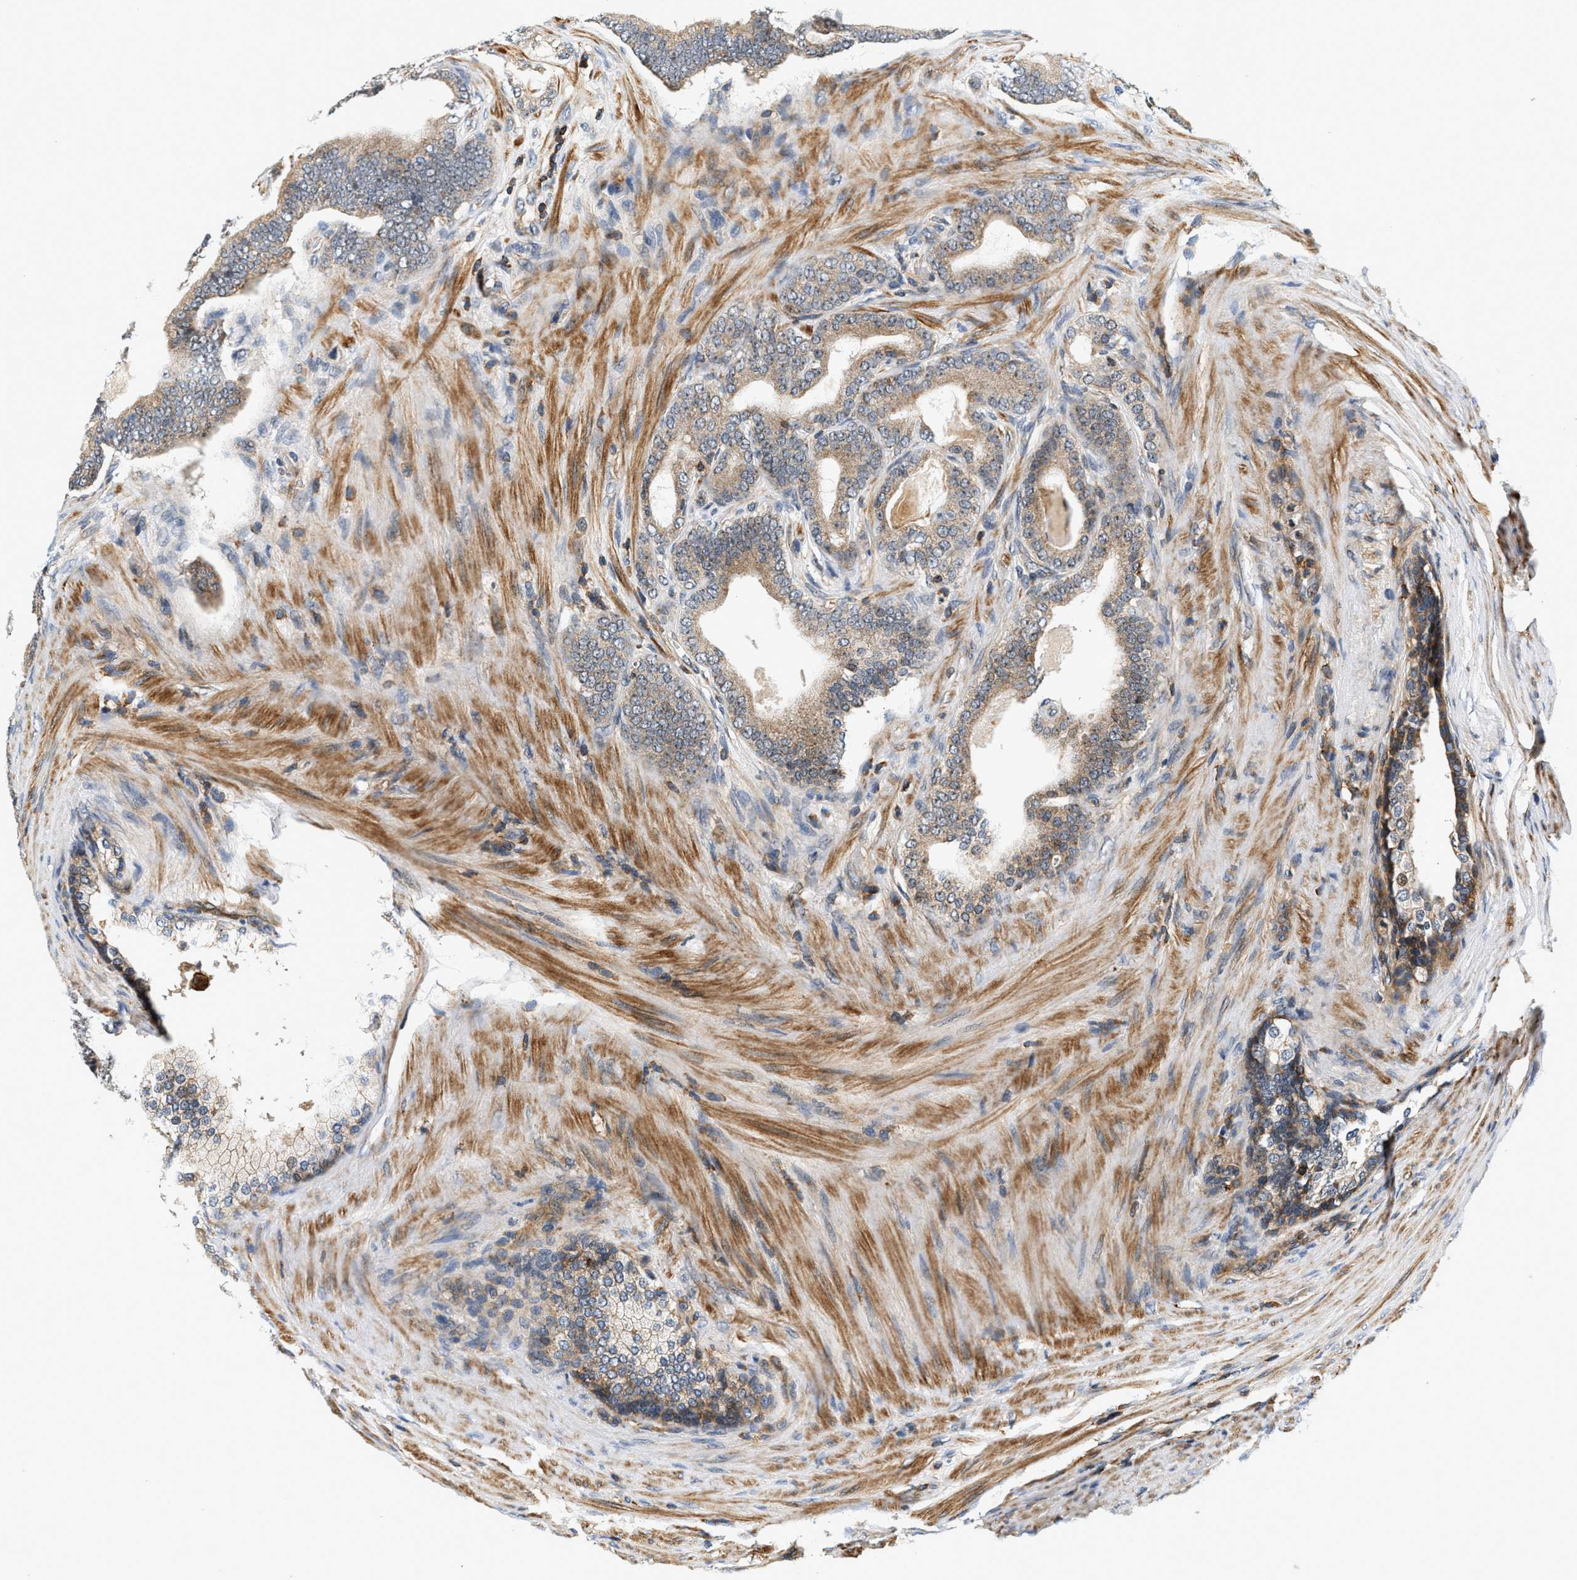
{"staining": {"intensity": "weak", "quantity": ">75%", "location": "cytoplasmic/membranous"}, "tissue": "prostate cancer", "cell_type": "Tumor cells", "image_type": "cancer", "snomed": [{"axis": "morphology", "description": "Adenocarcinoma, High grade"}, {"axis": "topography", "description": "Prostate"}], "caption": "Weak cytoplasmic/membranous staining is present in about >75% of tumor cells in prostate cancer.", "gene": "SAMD9", "patient": {"sex": "male", "age": 60}}